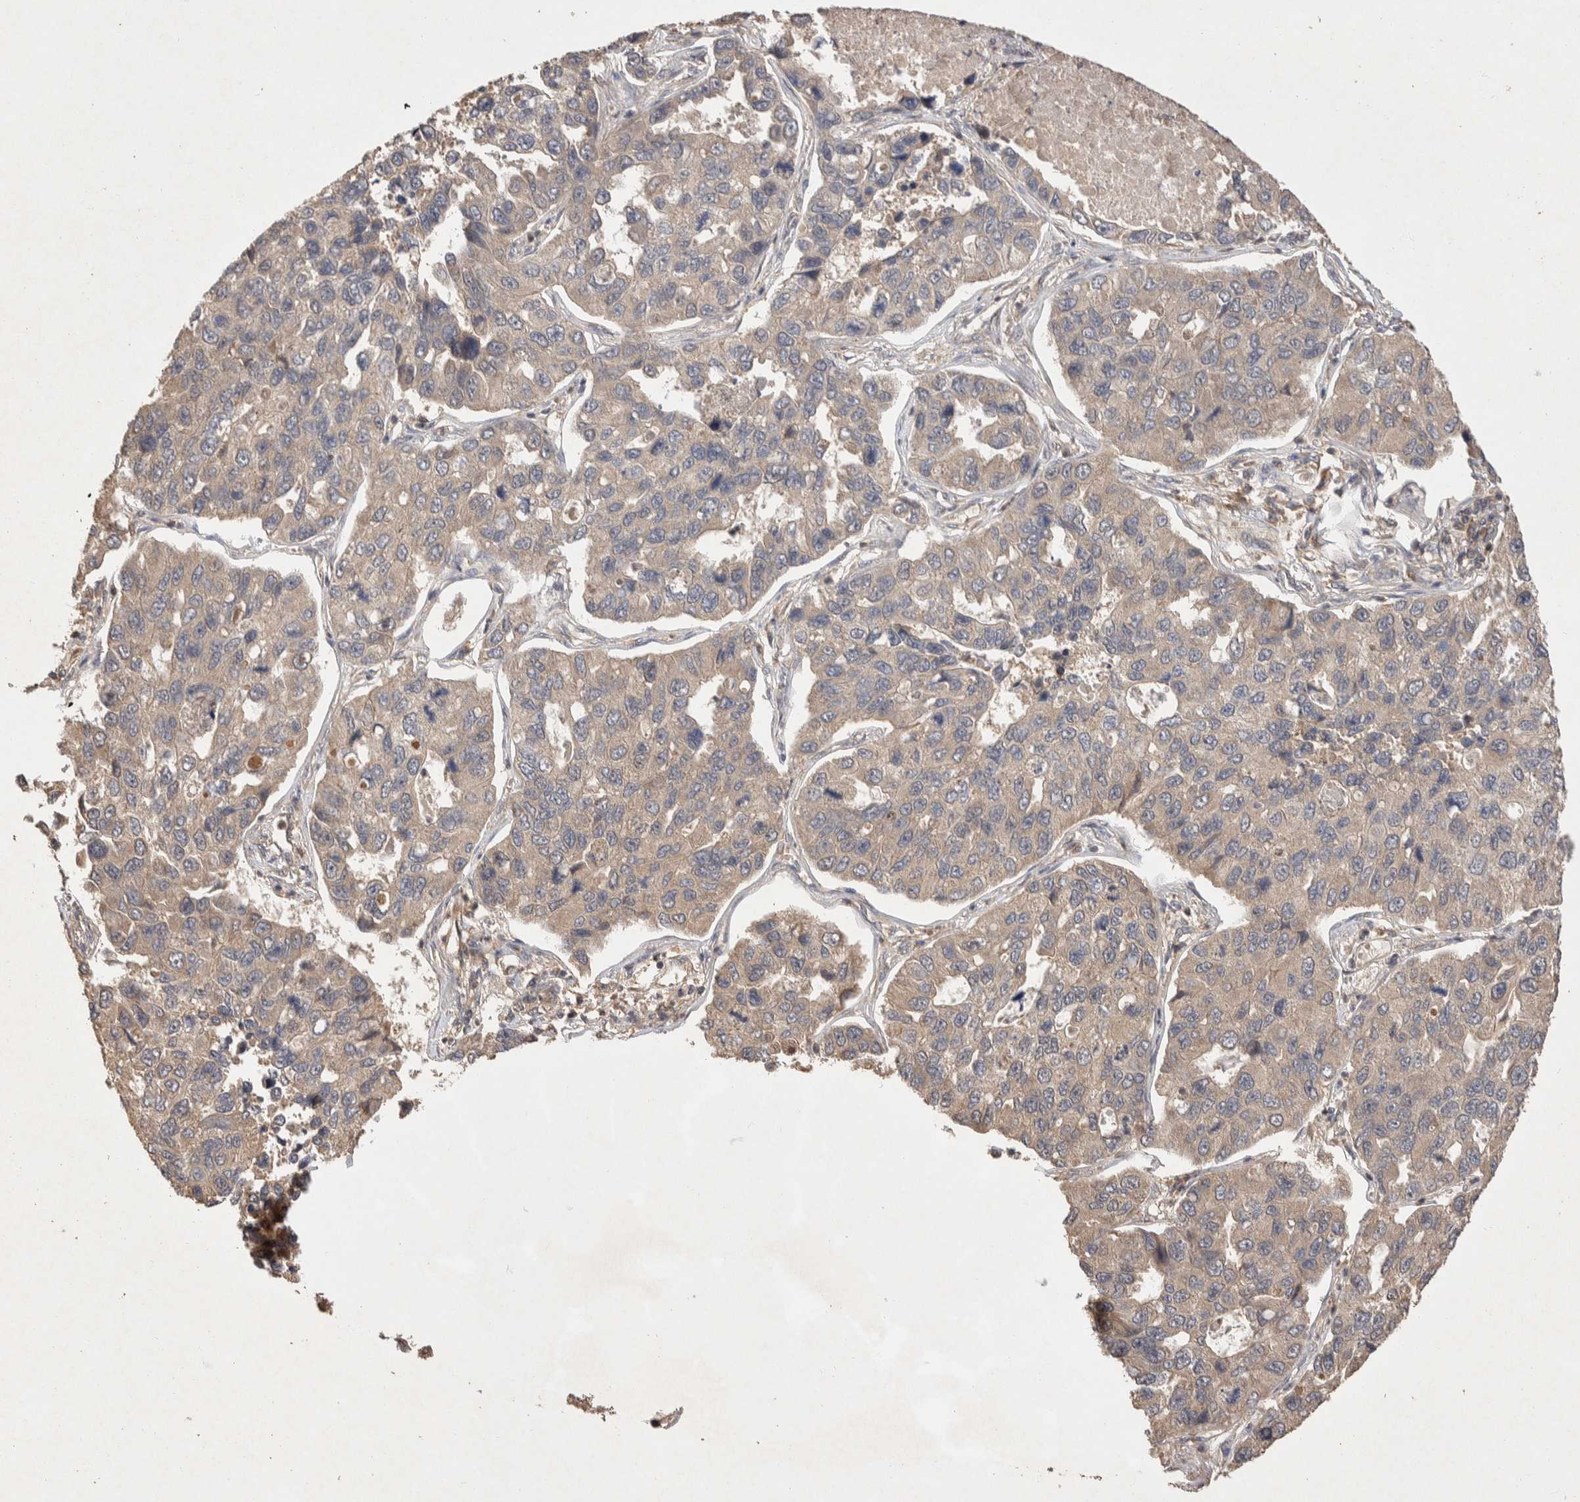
{"staining": {"intensity": "negative", "quantity": "none", "location": "none"}, "tissue": "lung cancer", "cell_type": "Tumor cells", "image_type": "cancer", "snomed": [{"axis": "morphology", "description": "Adenocarcinoma, NOS"}, {"axis": "topography", "description": "Lung"}], "caption": "High magnification brightfield microscopy of lung adenocarcinoma stained with DAB (brown) and counterstained with hematoxylin (blue): tumor cells show no significant expression.", "gene": "NSMAF", "patient": {"sex": "male", "age": 64}}